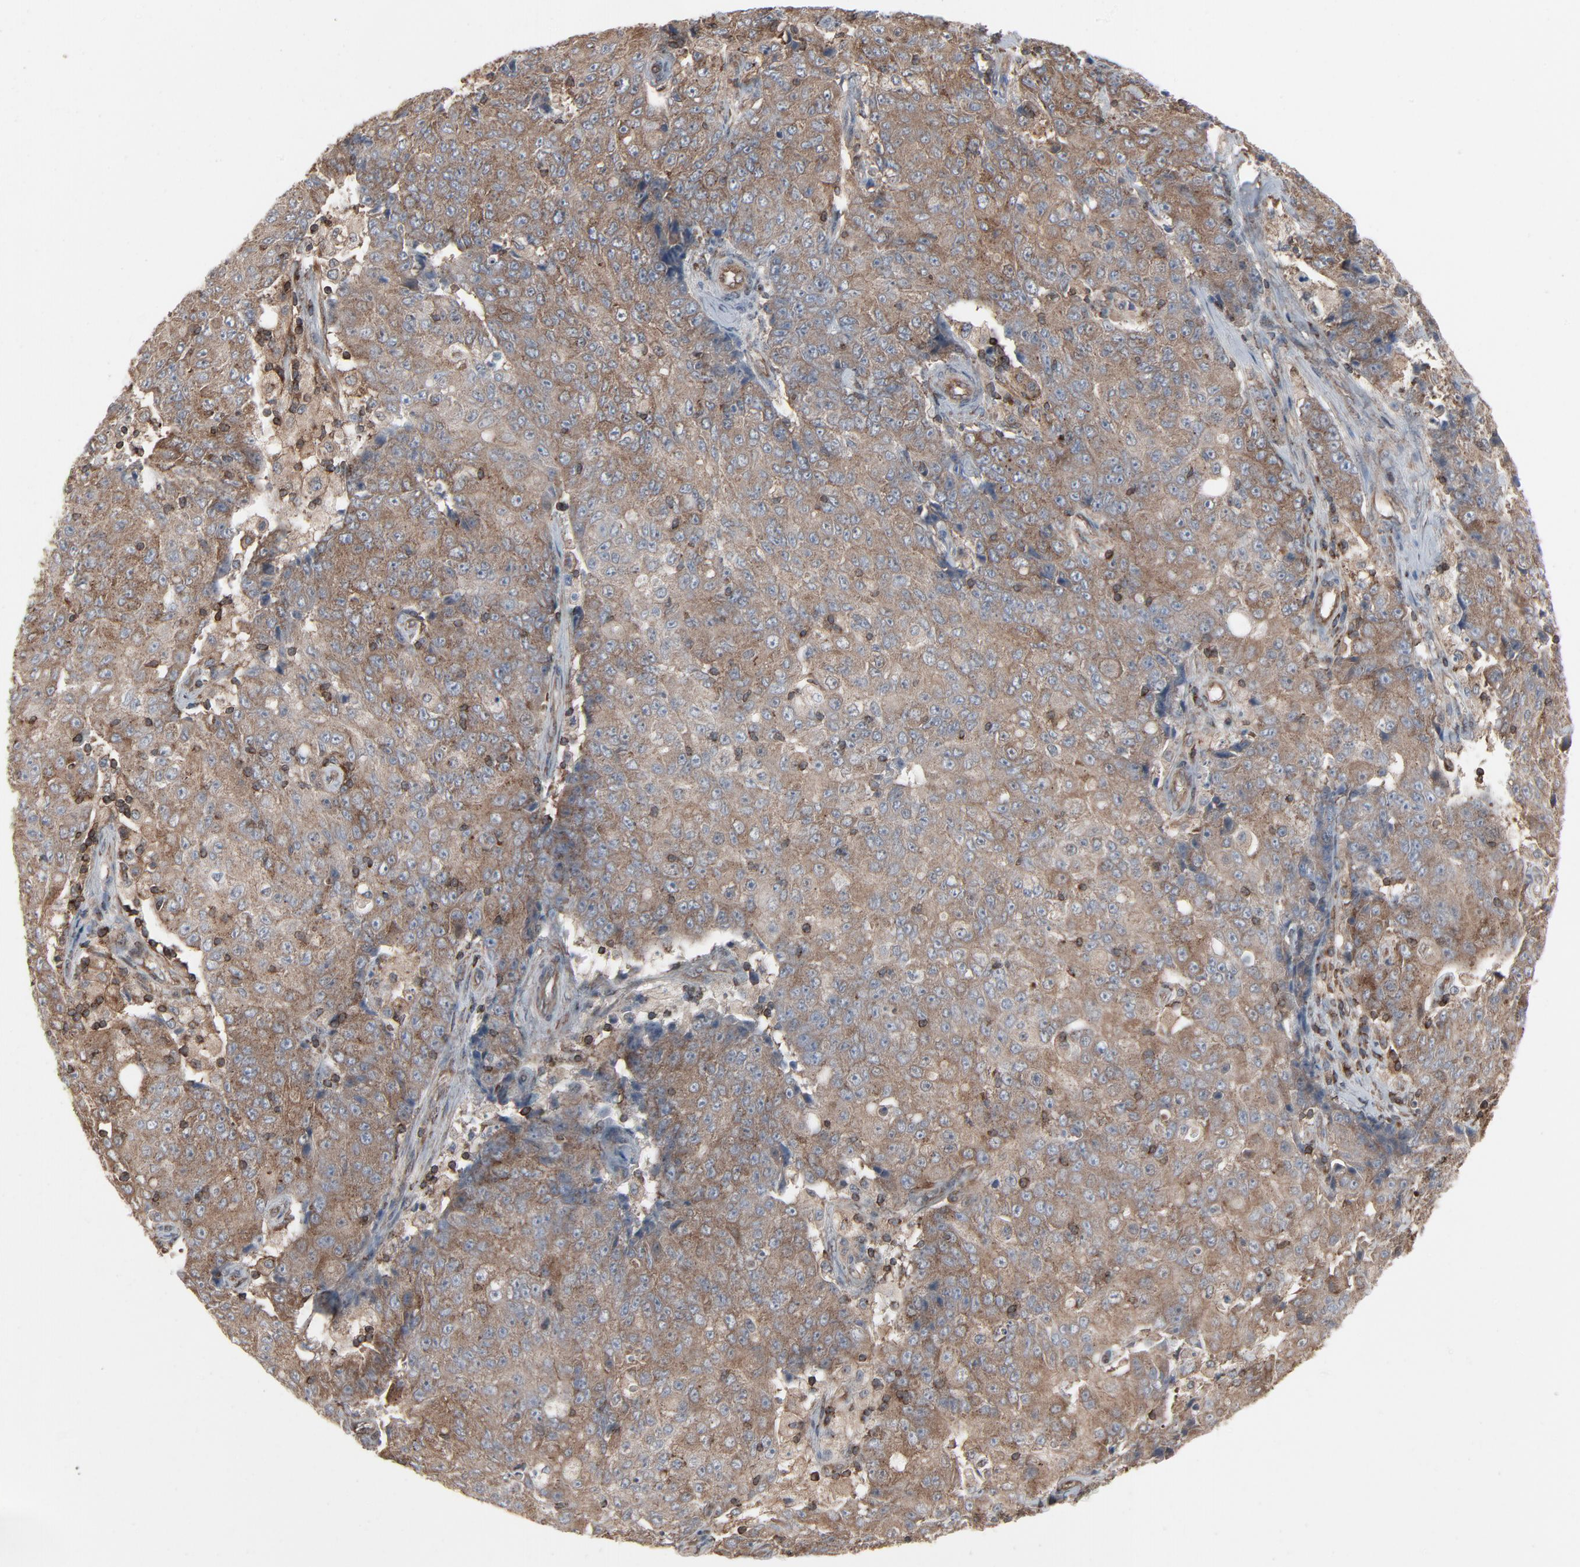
{"staining": {"intensity": "weak", "quantity": ">75%", "location": "cytoplasmic/membranous"}, "tissue": "ovarian cancer", "cell_type": "Tumor cells", "image_type": "cancer", "snomed": [{"axis": "morphology", "description": "Carcinoma, endometroid"}, {"axis": "topography", "description": "Ovary"}], "caption": "Weak cytoplasmic/membranous protein positivity is appreciated in approximately >75% of tumor cells in endometroid carcinoma (ovarian).", "gene": "OPTN", "patient": {"sex": "female", "age": 42}}